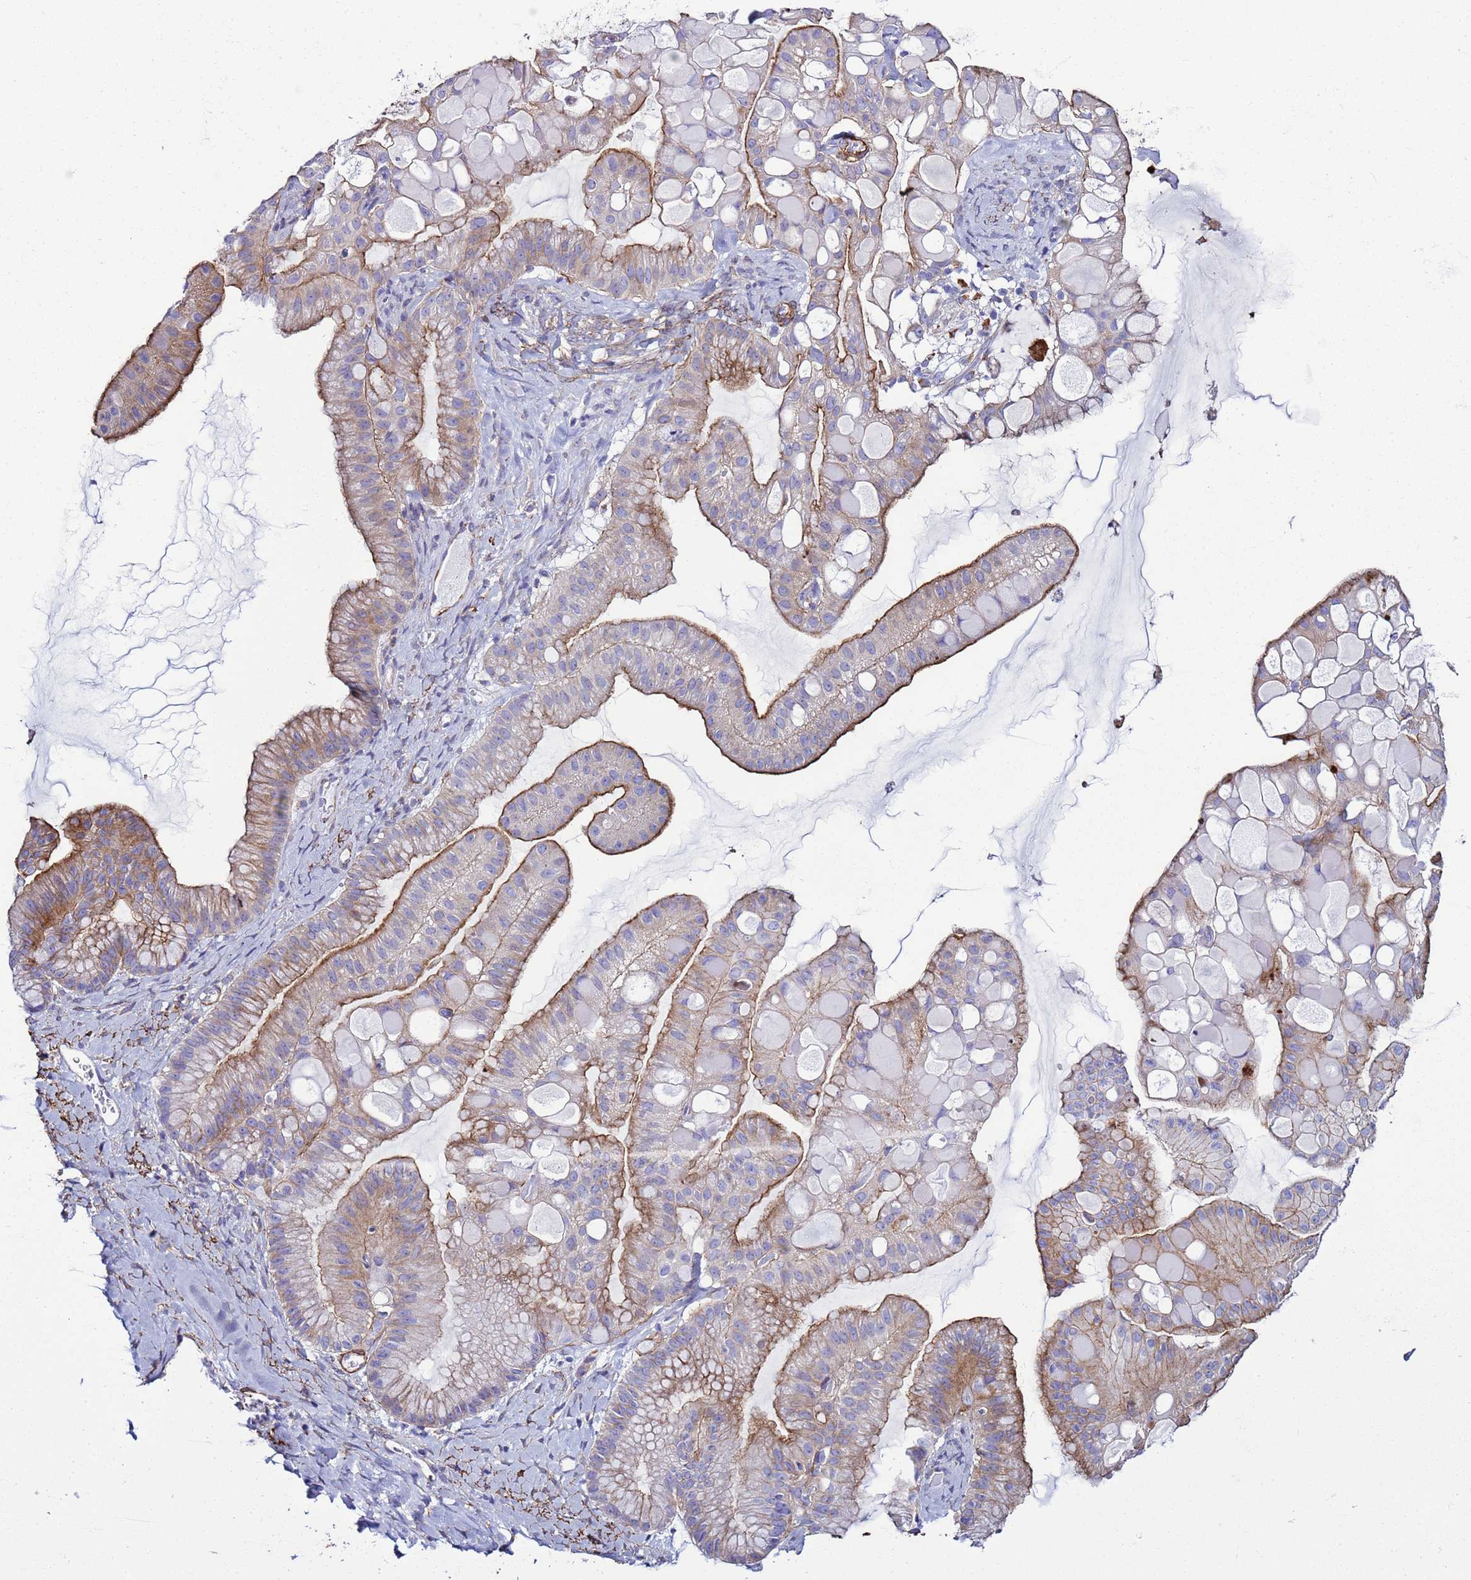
{"staining": {"intensity": "moderate", "quantity": "25%-75%", "location": "cytoplasmic/membranous"}, "tissue": "ovarian cancer", "cell_type": "Tumor cells", "image_type": "cancer", "snomed": [{"axis": "morphology", "description": "Cystadenocarcinoma, mucinous, NOS"}, {"axis": "topography", "description": "Ovary"}], "caption": "Immunohistochemistry staining of ovarian cancer (mucinous cystadenocarcinoma), which shows medium levels of moderate cytoplasmic/membranous positivity in about 25%-75% of tumor cells indicating moderate cytoplasmic/membranous protein expression. The staining was performed using DAB (3,3'-diaminobenzidine) (brown) for protein detection and nuclei were counterstained in hematoxylin (blue).", "gene": "RABL2B", "patient": {"sex": "female", "age": 61}}